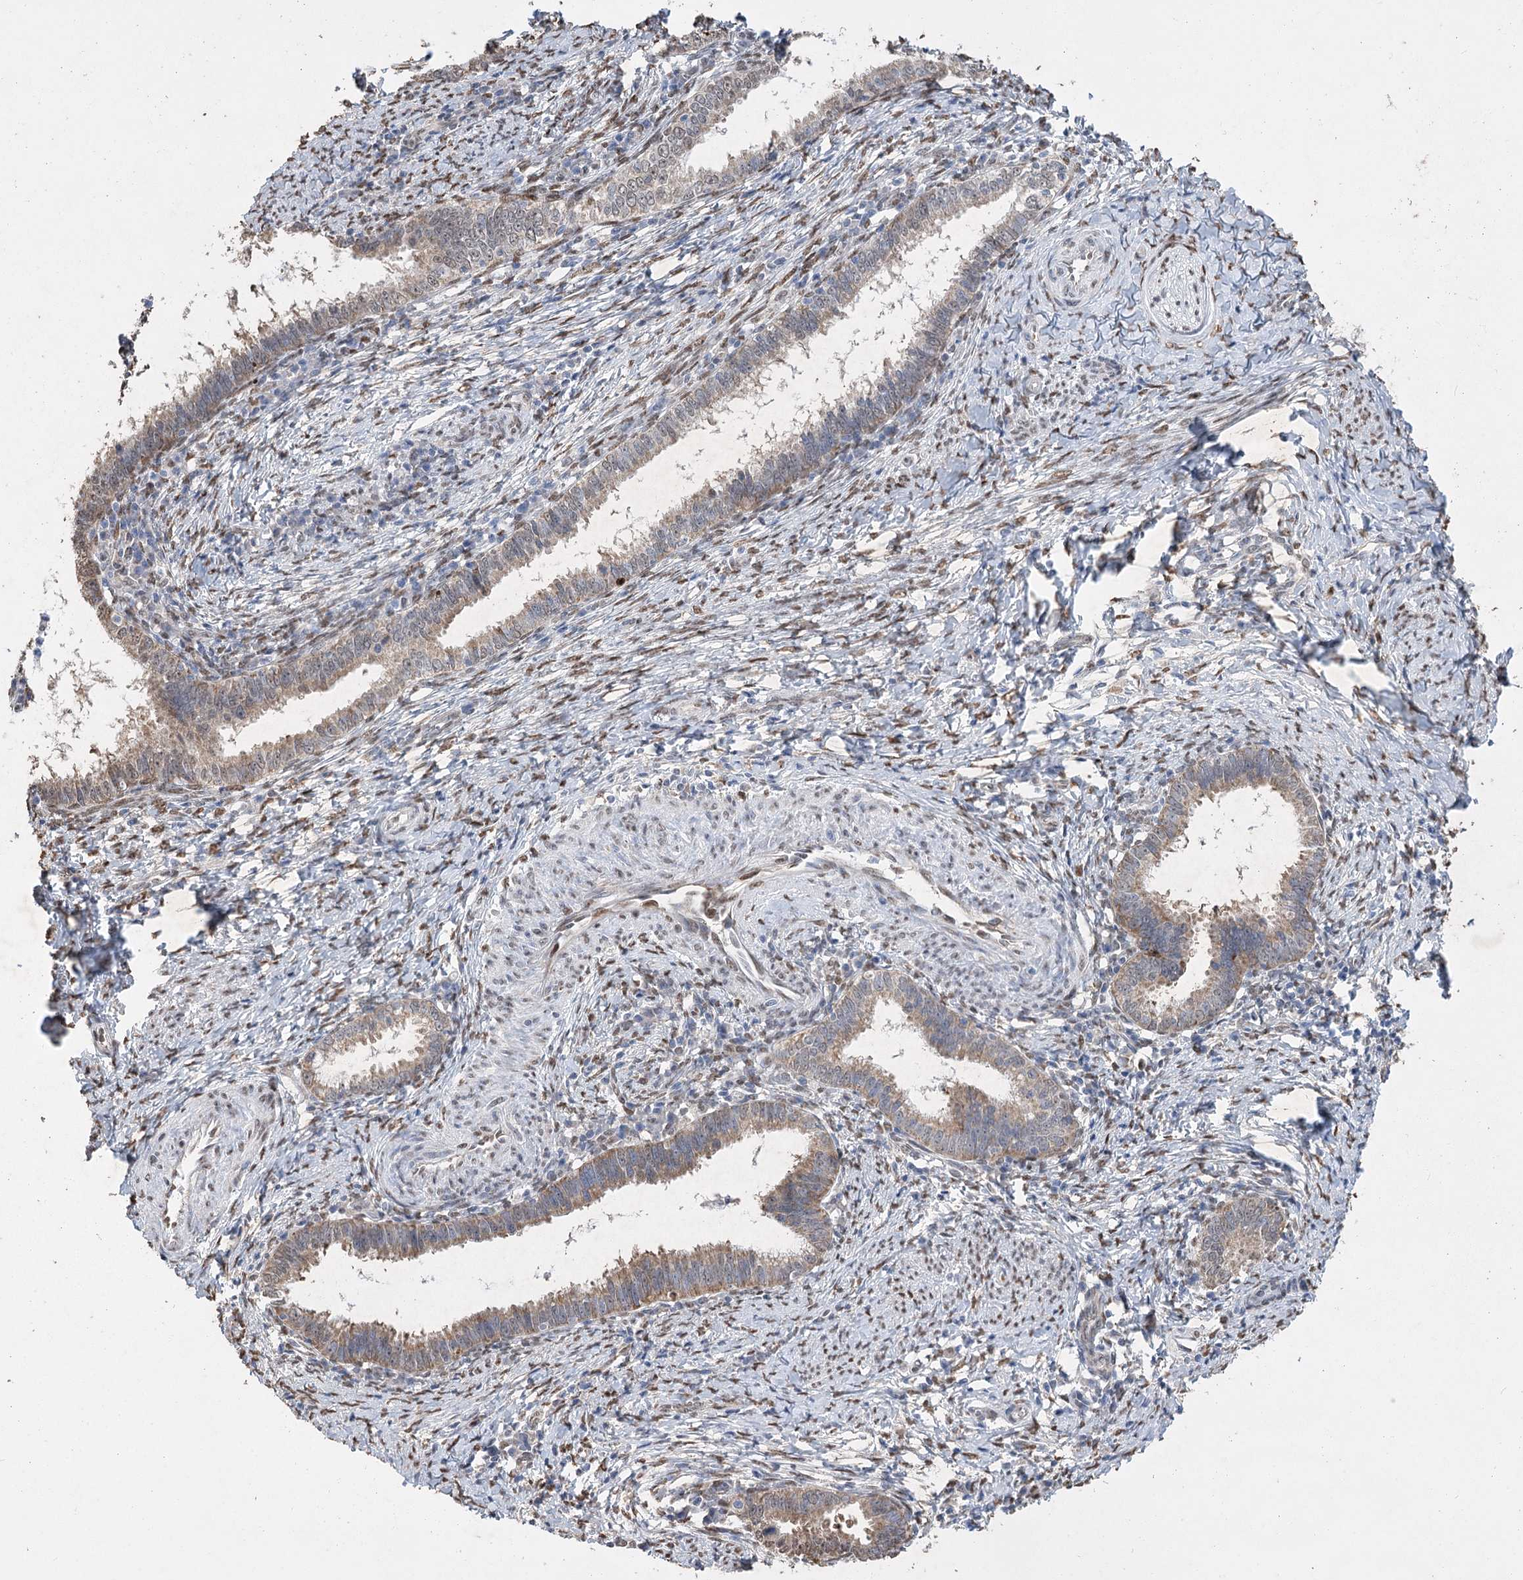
{"staining": {"intensity": "moderate", "quantity": "25%-75%", "location": "cytoplasmic/membranous"}, "tissue": "cervical cancer", "cell_type": "Tumor cells", "image_type": "cancer", "snomed": [{"axis": "morphology", "description": "Adenocarcinoma, NOS"}, {"axis": "topography", "description": "Cervix"}], "caption": "This micrograph demonstrates immunohistochemistry staining of cervical cancer (adenocarcinoma), with medium moderate cytoplasmic/membranous positivity in about 25%-75% of tumor cells.", "gene": "NFU1", "patient": {"sex": "female", "age": 36}}